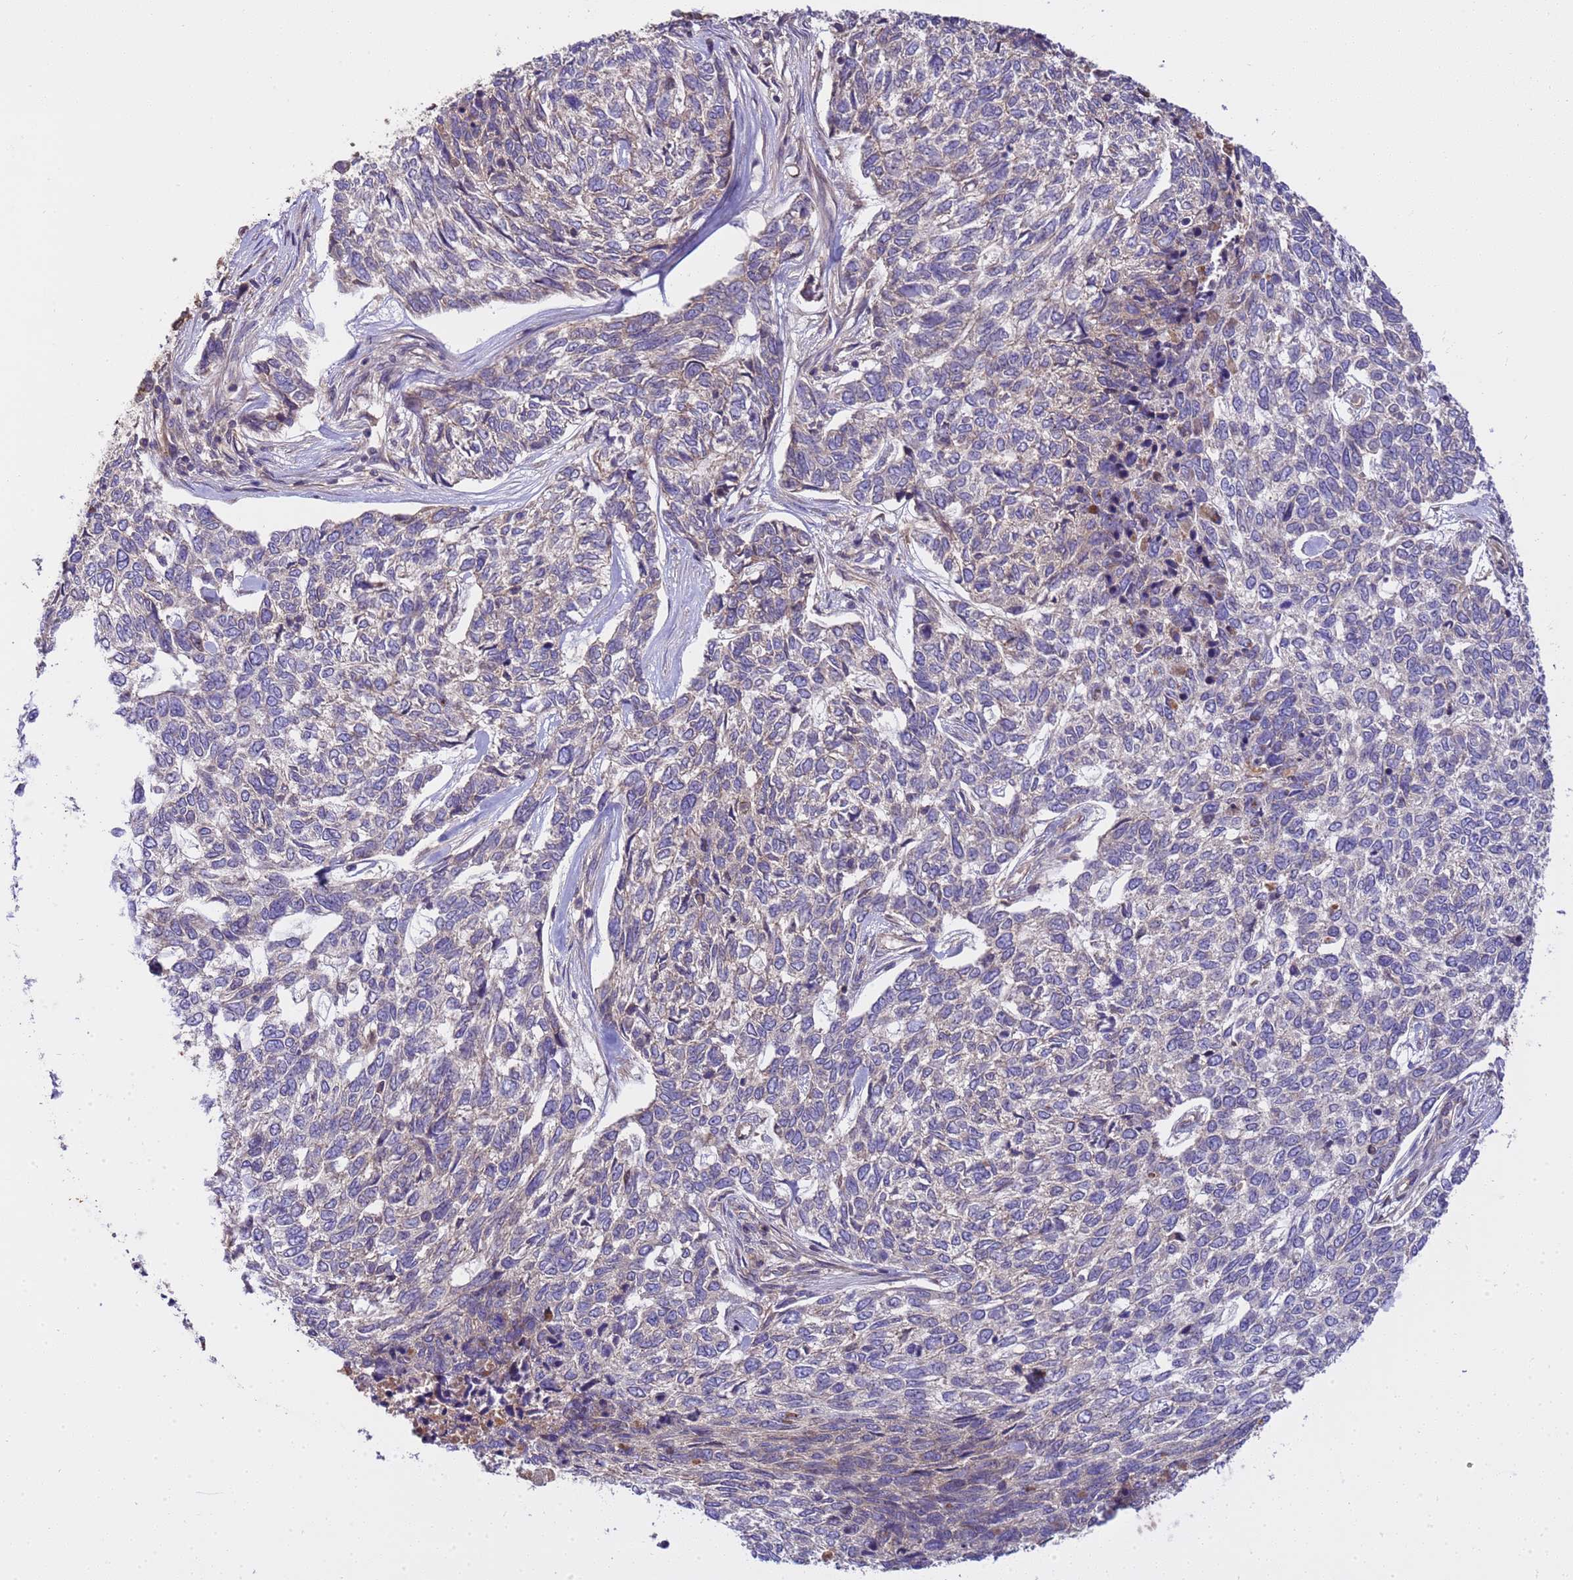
{"staining": {"intensity": "negative", "quantity": "none", "location": "none"}, "tissue": "skin cancer", "cell_type": "Tumor cells", "image_type": "cancer", "snomed": [{"axis": "morphology", "description": "Basal cell carcinoma"}, {"axis": "topography", "description": "Skin"}], "caption": "A histopathology image of skin cancer stained for a protein shows no brown staining in tumor cells.", "gene": "SMCO3", "patient": {"sex": "female", "age": 65}}